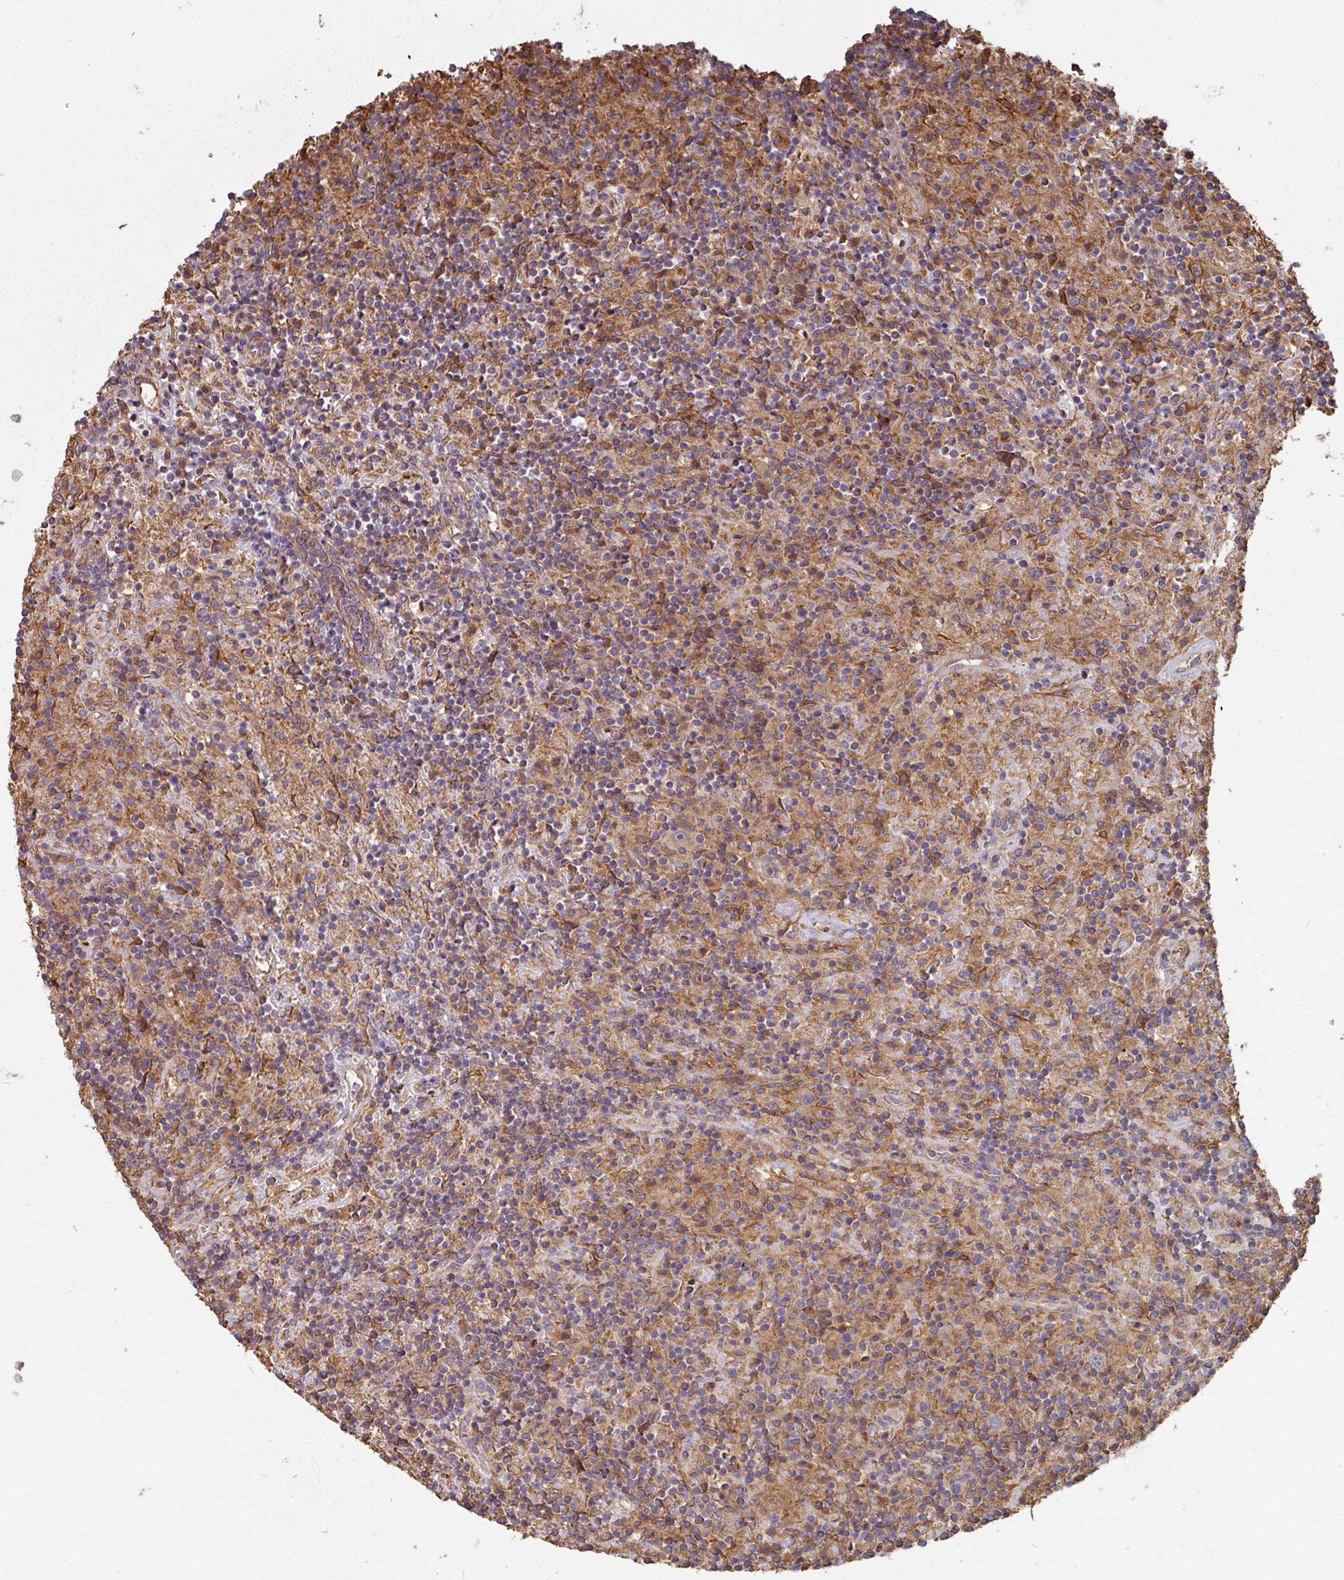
{"staining": {"intensity": "negative", "quantity": "none", "location": "none"}, "tissue": "lymphoma", "cell_type": "Tumor cells", "image_type": "cancer", "snomed": [{"axis": "morphology", "description": "Hodgkin's disease, NOS"}, {"axis": "topography", "description": "Lymph node"}], "caption": "An IHC photomicrograph of lymphoma is shown. There is no staining in tumor cells of lymphoma.", "gene": "CCDC68", "patient": {"sex": "male", "age": 70}}